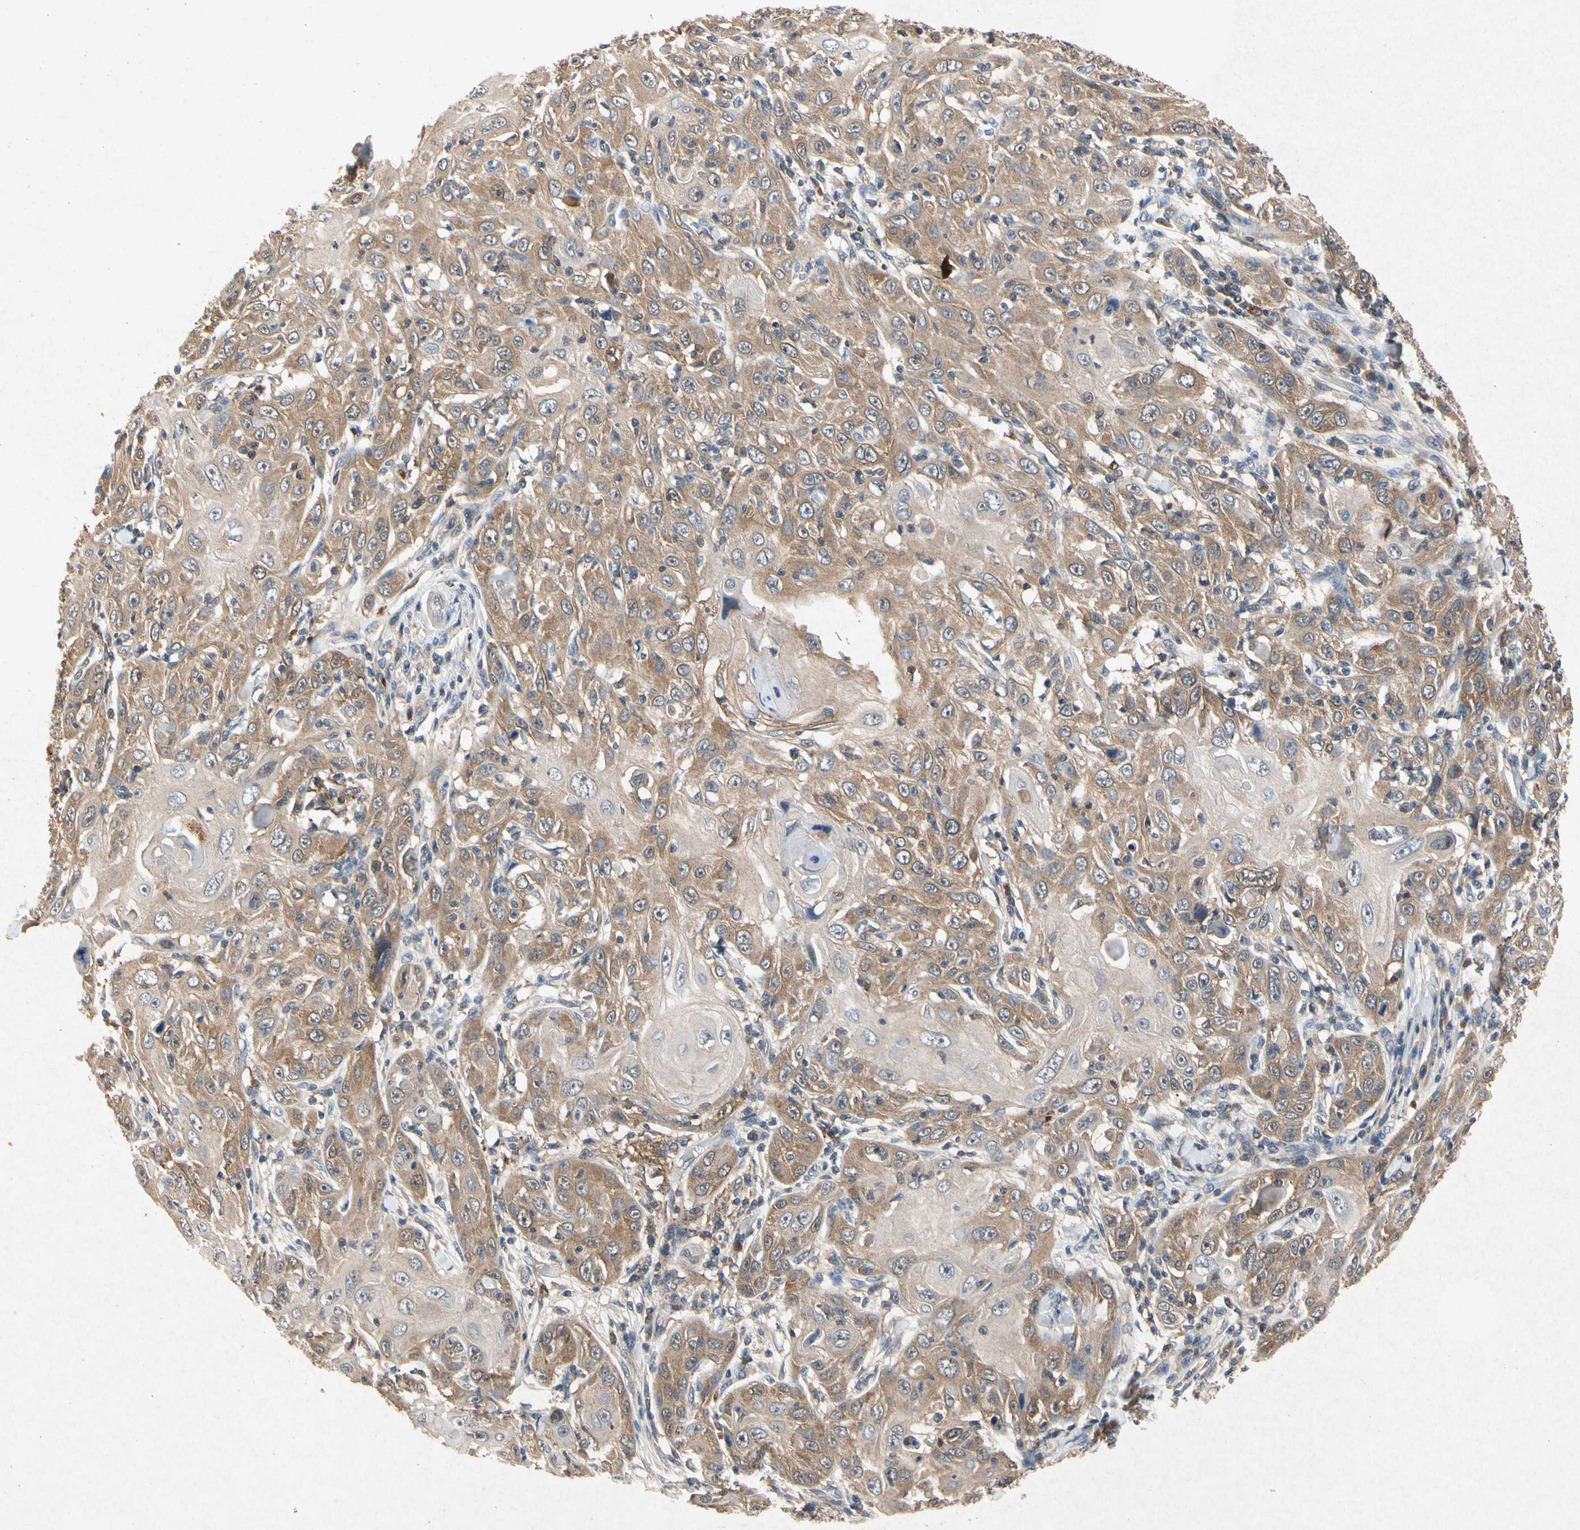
{"staining": {"intensity": "moderate", "quantity": ">75%", "location": "cytoplasmic/membranous"}, "tissue": "skin cancer", "cell_type": "Tumor cells", "image_type": "cancer", "snomed": [{"axis": "morphology", "description": "Squamous cell carcinoma, NOS"}, {"axis": "topography", "description": "Skin"}], "caption": "Protein staining shows moderate cytoplasmic/membranous staining in approximately >75% of tumor cells in skin squamous cell carcinoma. (Stains: DAB in brown, nuclei in blue, Microscopy: brightfield microscopy at high magnification).", "gene": "RPS6KA1", "patient": {"sex": "female", "age": 88}}